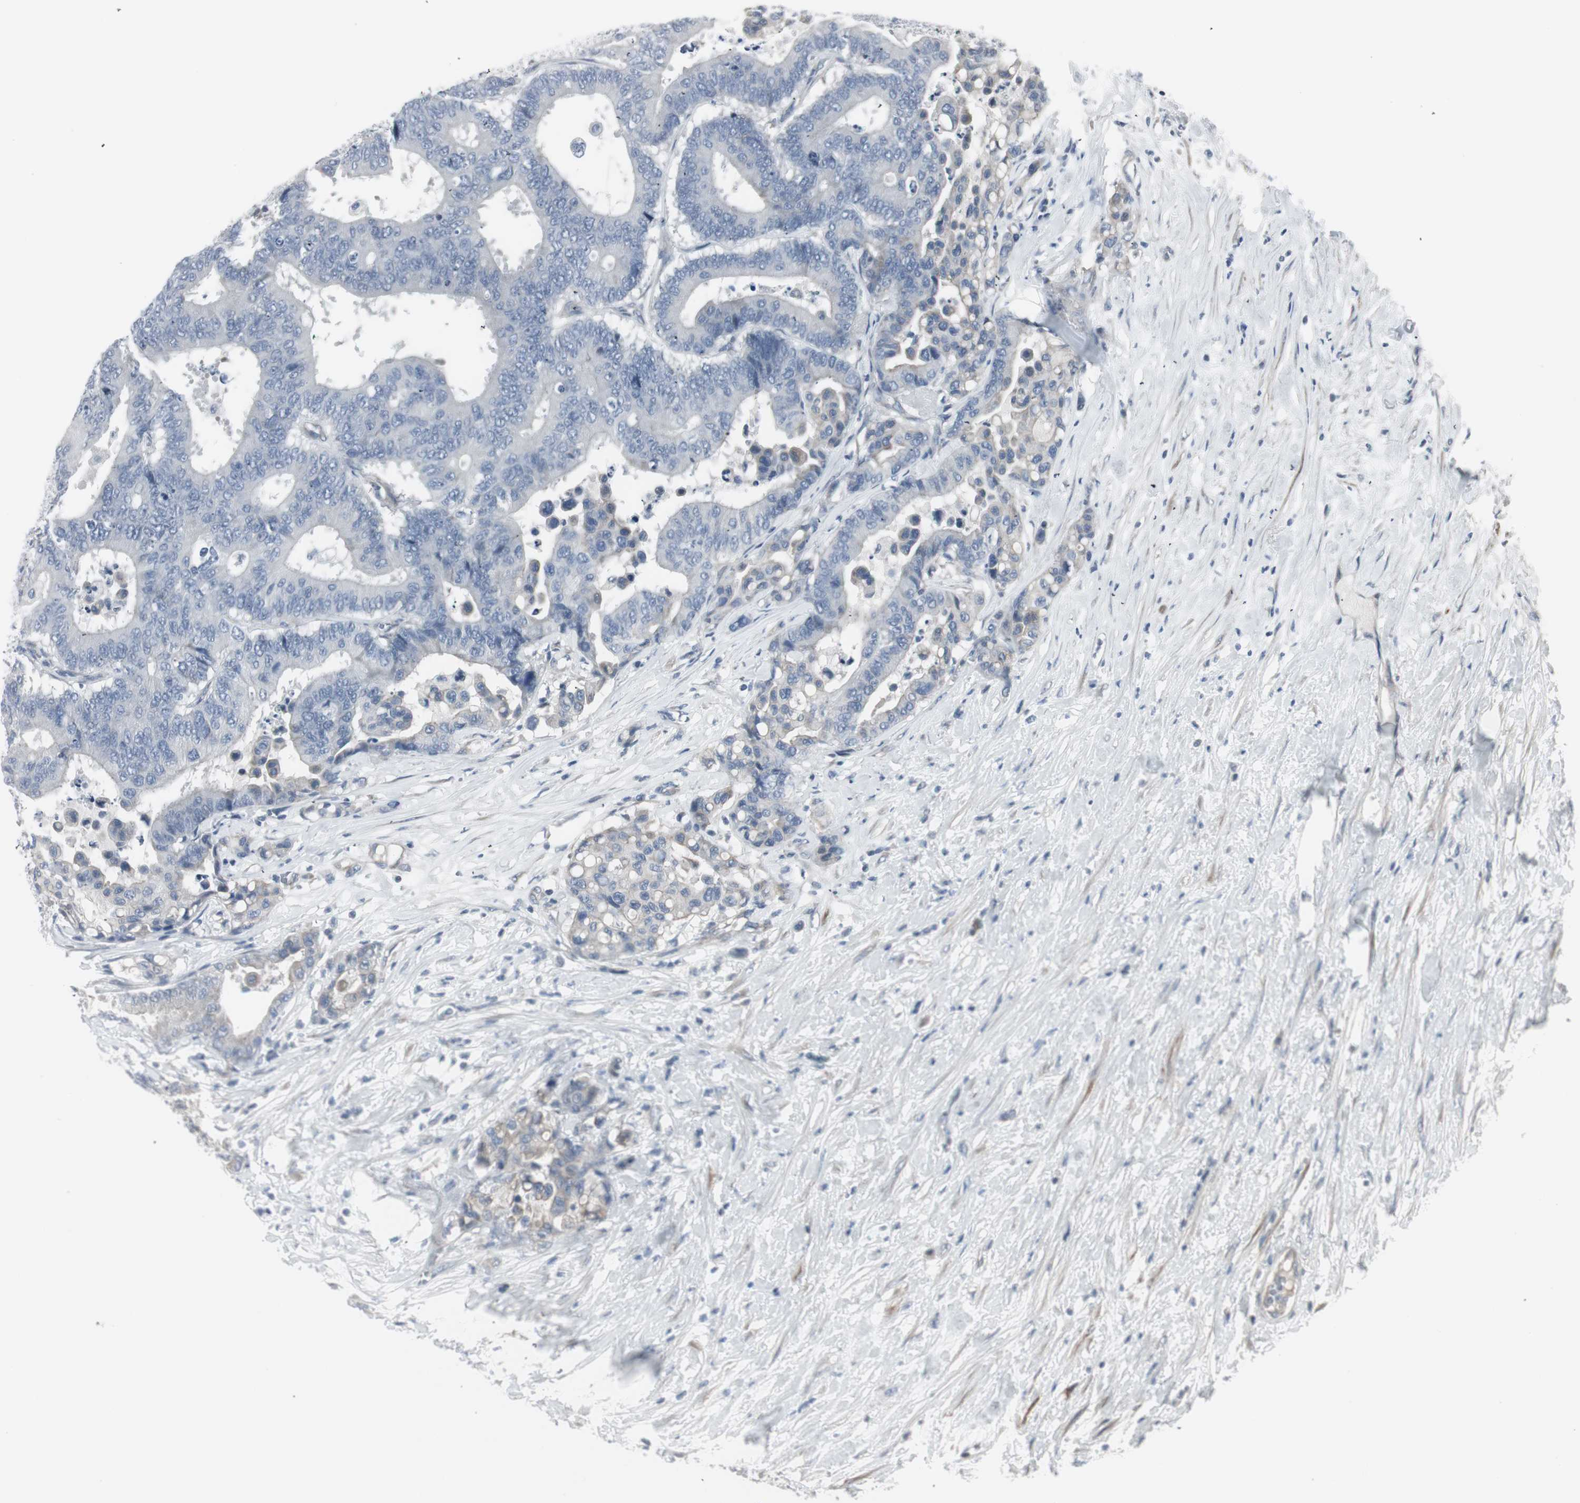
{"staining": {"intensity": "negative", "quantity": "none", "location": "none"}, "tissue": "colorectal cancer", "cell_type": "Tumor cells", "image_type": "cancer", "snomed": [{"axis": "morphology", "description": "Normal tissue, NOS"}, {"axis": "morphology", "description": "Adenocarcinoma, NOS"}, {"axis": "topography", "description": "Colon"}], "caption": "Tumor cells are negative for protein expression in human colorectal cancer (adenocarcinoma).", "gene": "DMPK", "patient": {"sex": "male", "age": 82}}